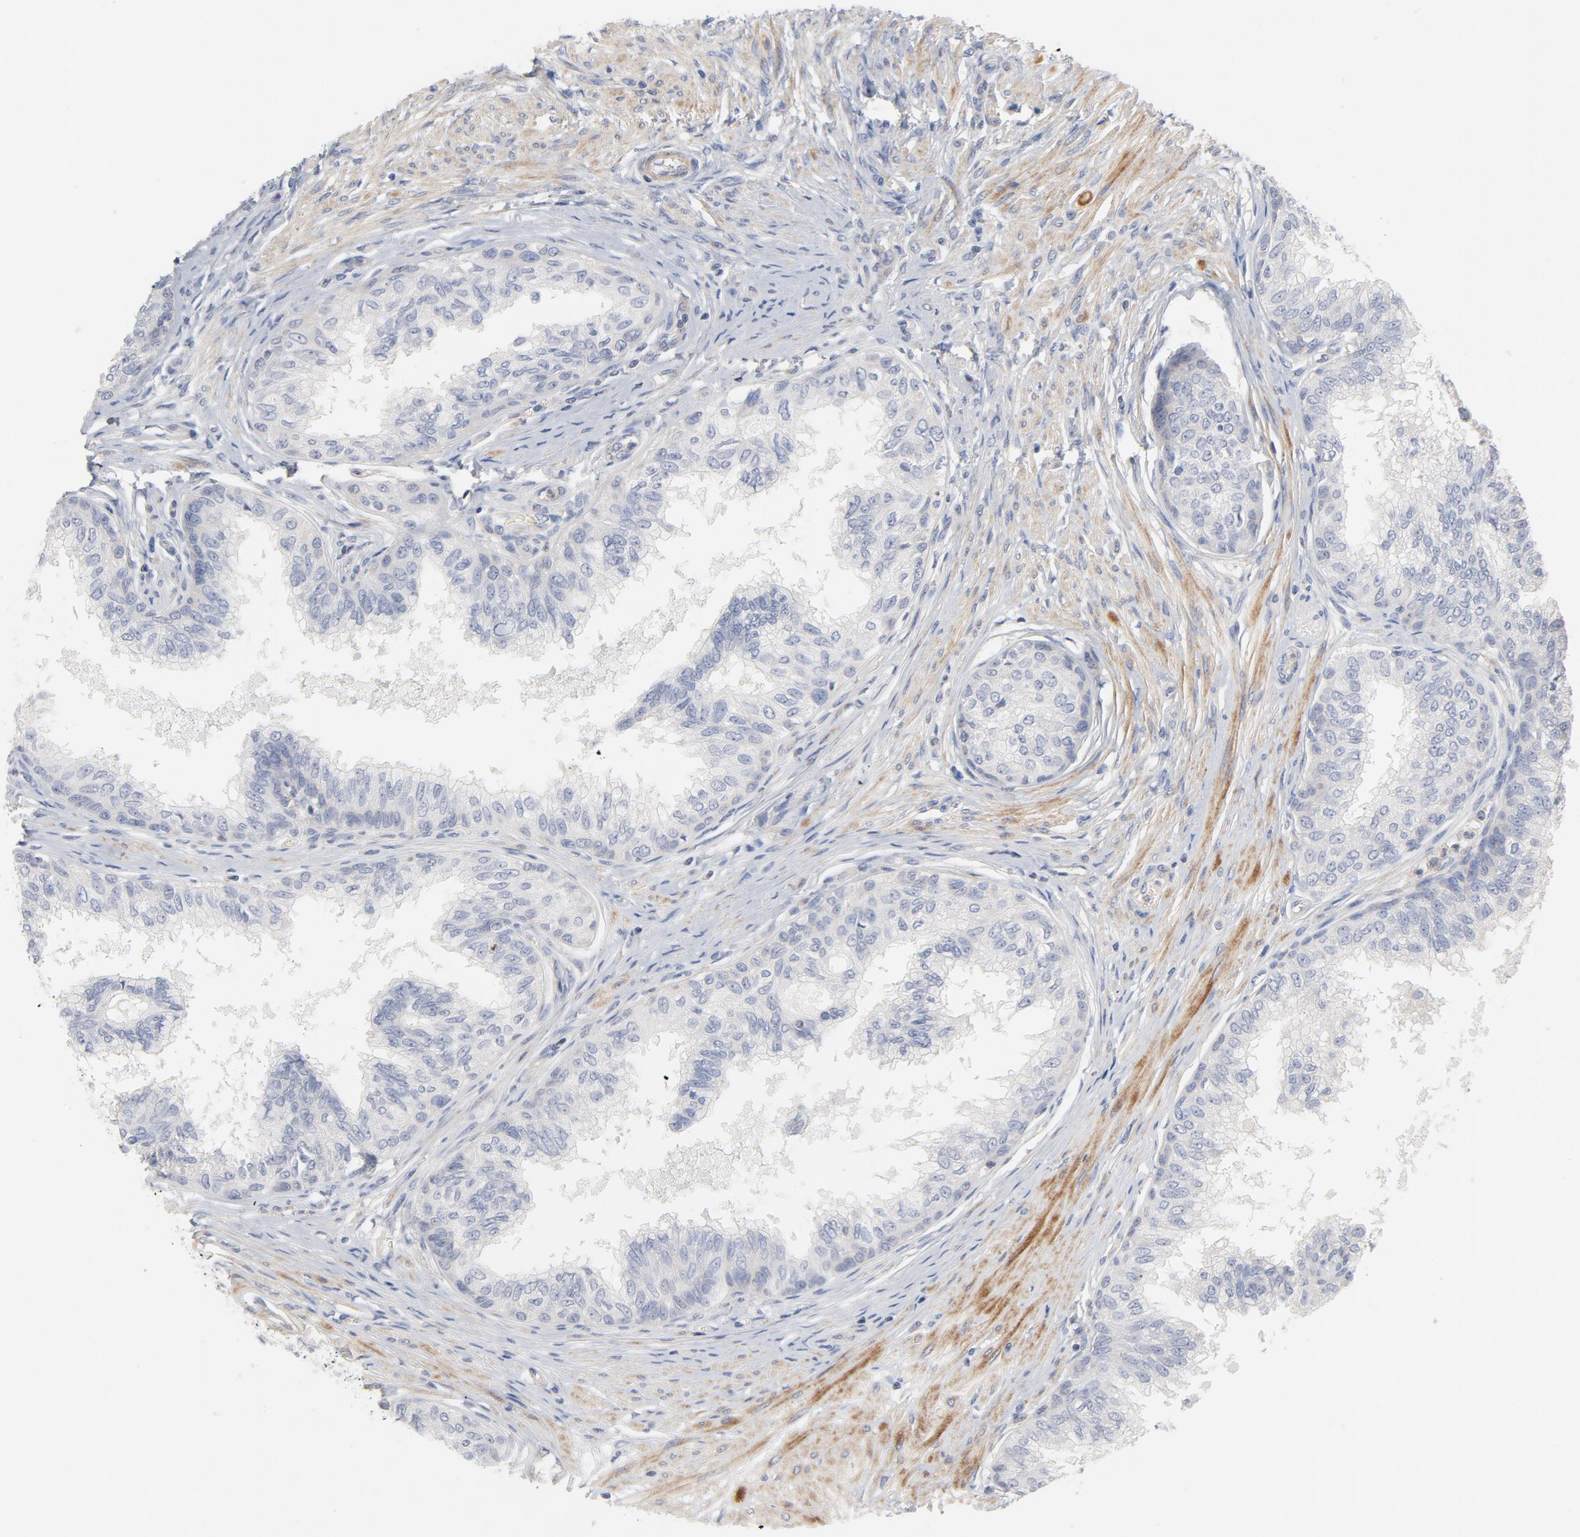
{"staining": {"intensity": "negative", "quantity": "none", "location": "none"}, "tissue": "prostate", "cell_type": "Glandular cells", "image_type": "normal", "snomed": [{"axis": "morphology", "description": "Normal tissue, NOS"}, {"axis": "topography", "description": "Prostate"}, {"axis": "topography", "description": "Seminal veicle"}], "caption": "High power microscopy histopathology image of an IHC photomicrograph of unremarkable prostate, revealing no significant expression in glandular cells. (DAB (3,3'-diaminobenzidine) immunohistochemistry (IHC) visualized using brightfield microscopy, high magnification).", "gene": "ROCK1", "patient": {"sex": "male", "age": 60}}